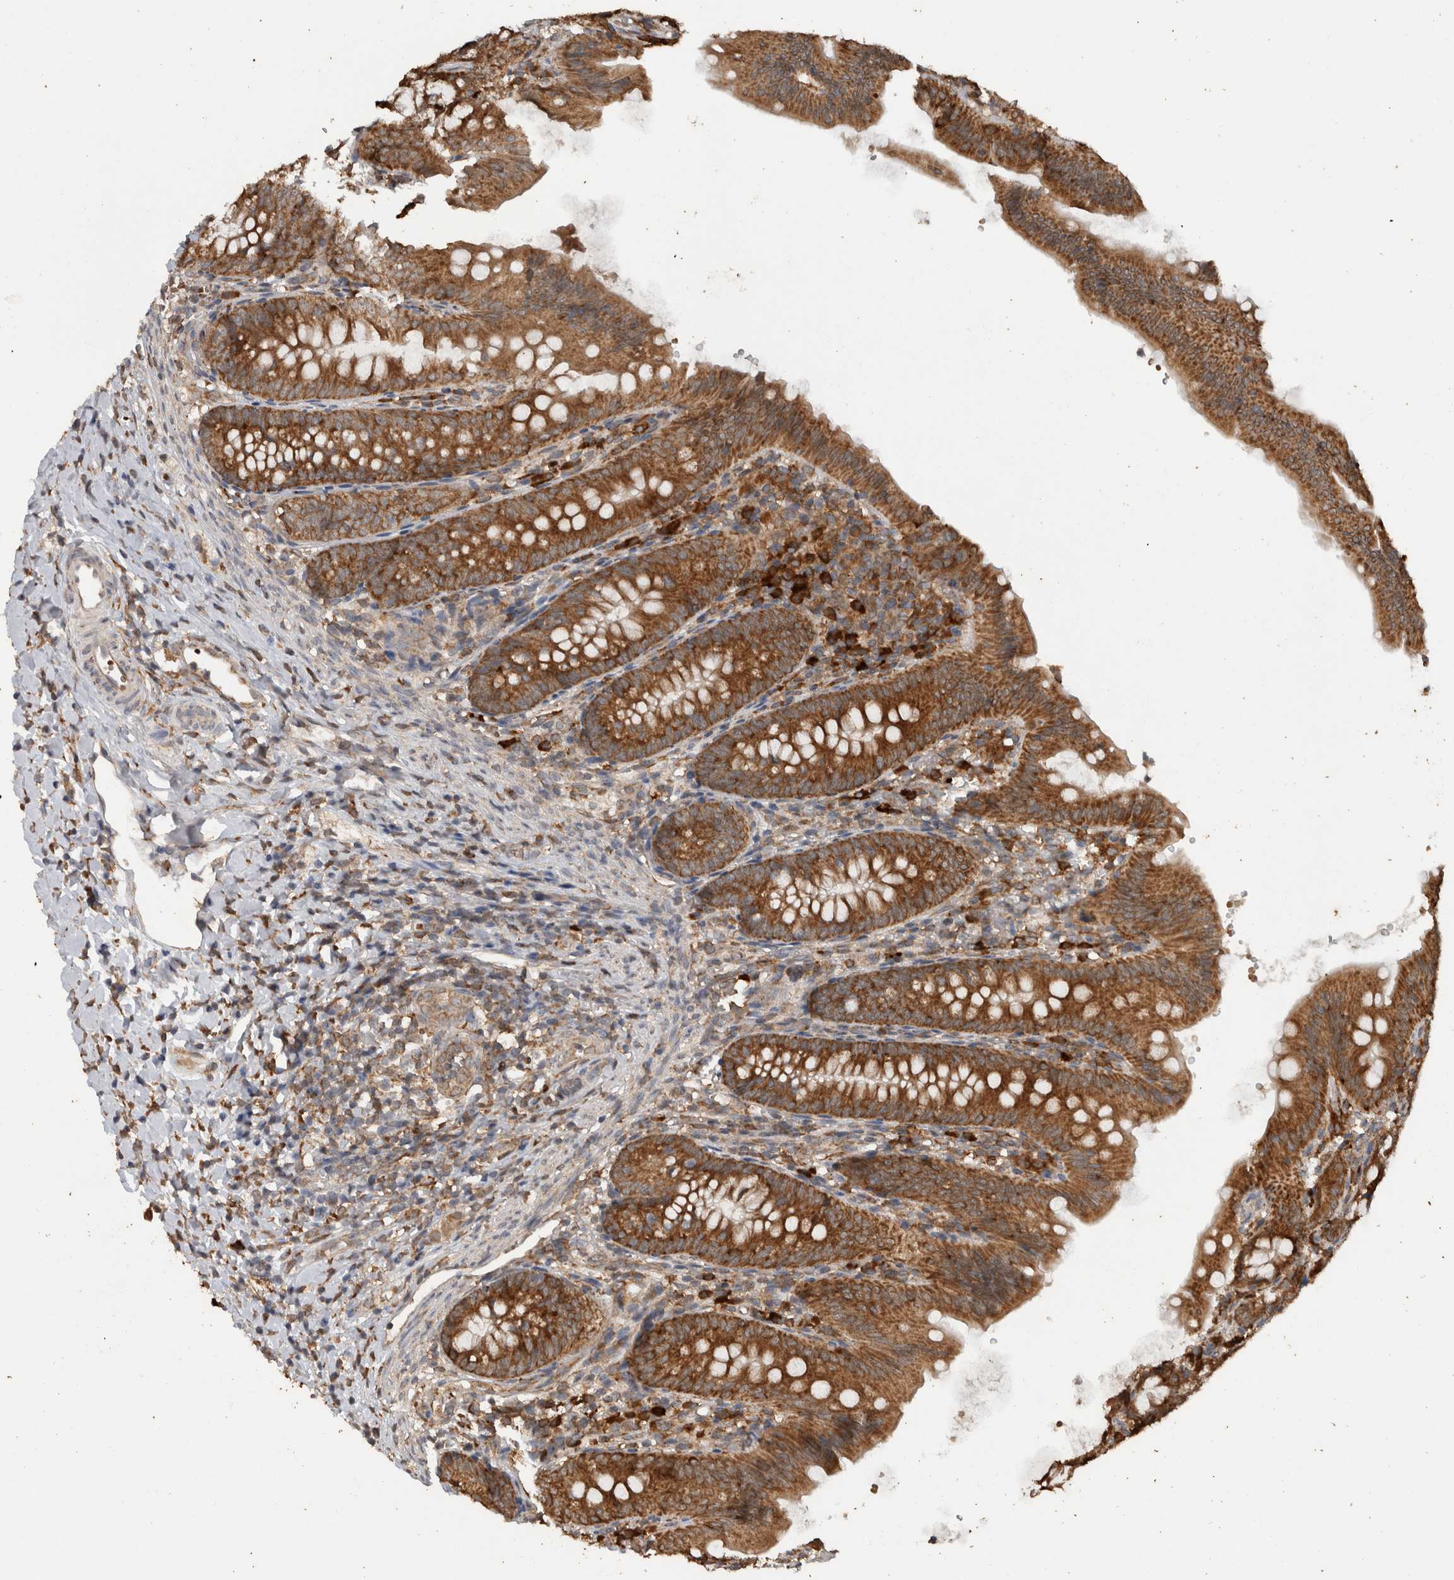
{"staining": {"intensity": "strong", "quantity": ">75%", "location": "cytoplasmic/membranous"}, "tissue": "appendix", "cell_type": "Glandular cells", "image_type": "normal", "snomed": [{"axis": "morphology", "description": "Normal tissue, NOS"}, {"axis": "topography", "description": "Appendix"}], "caption": "This micrograph shows IHC staining of unremarkable human appendix, with high strong cytoplasmic/membranous positivity in approximately >75% of glandular cells.", "gene": "ADGRL3", "patient": {"sex": "male", "age": 1}}